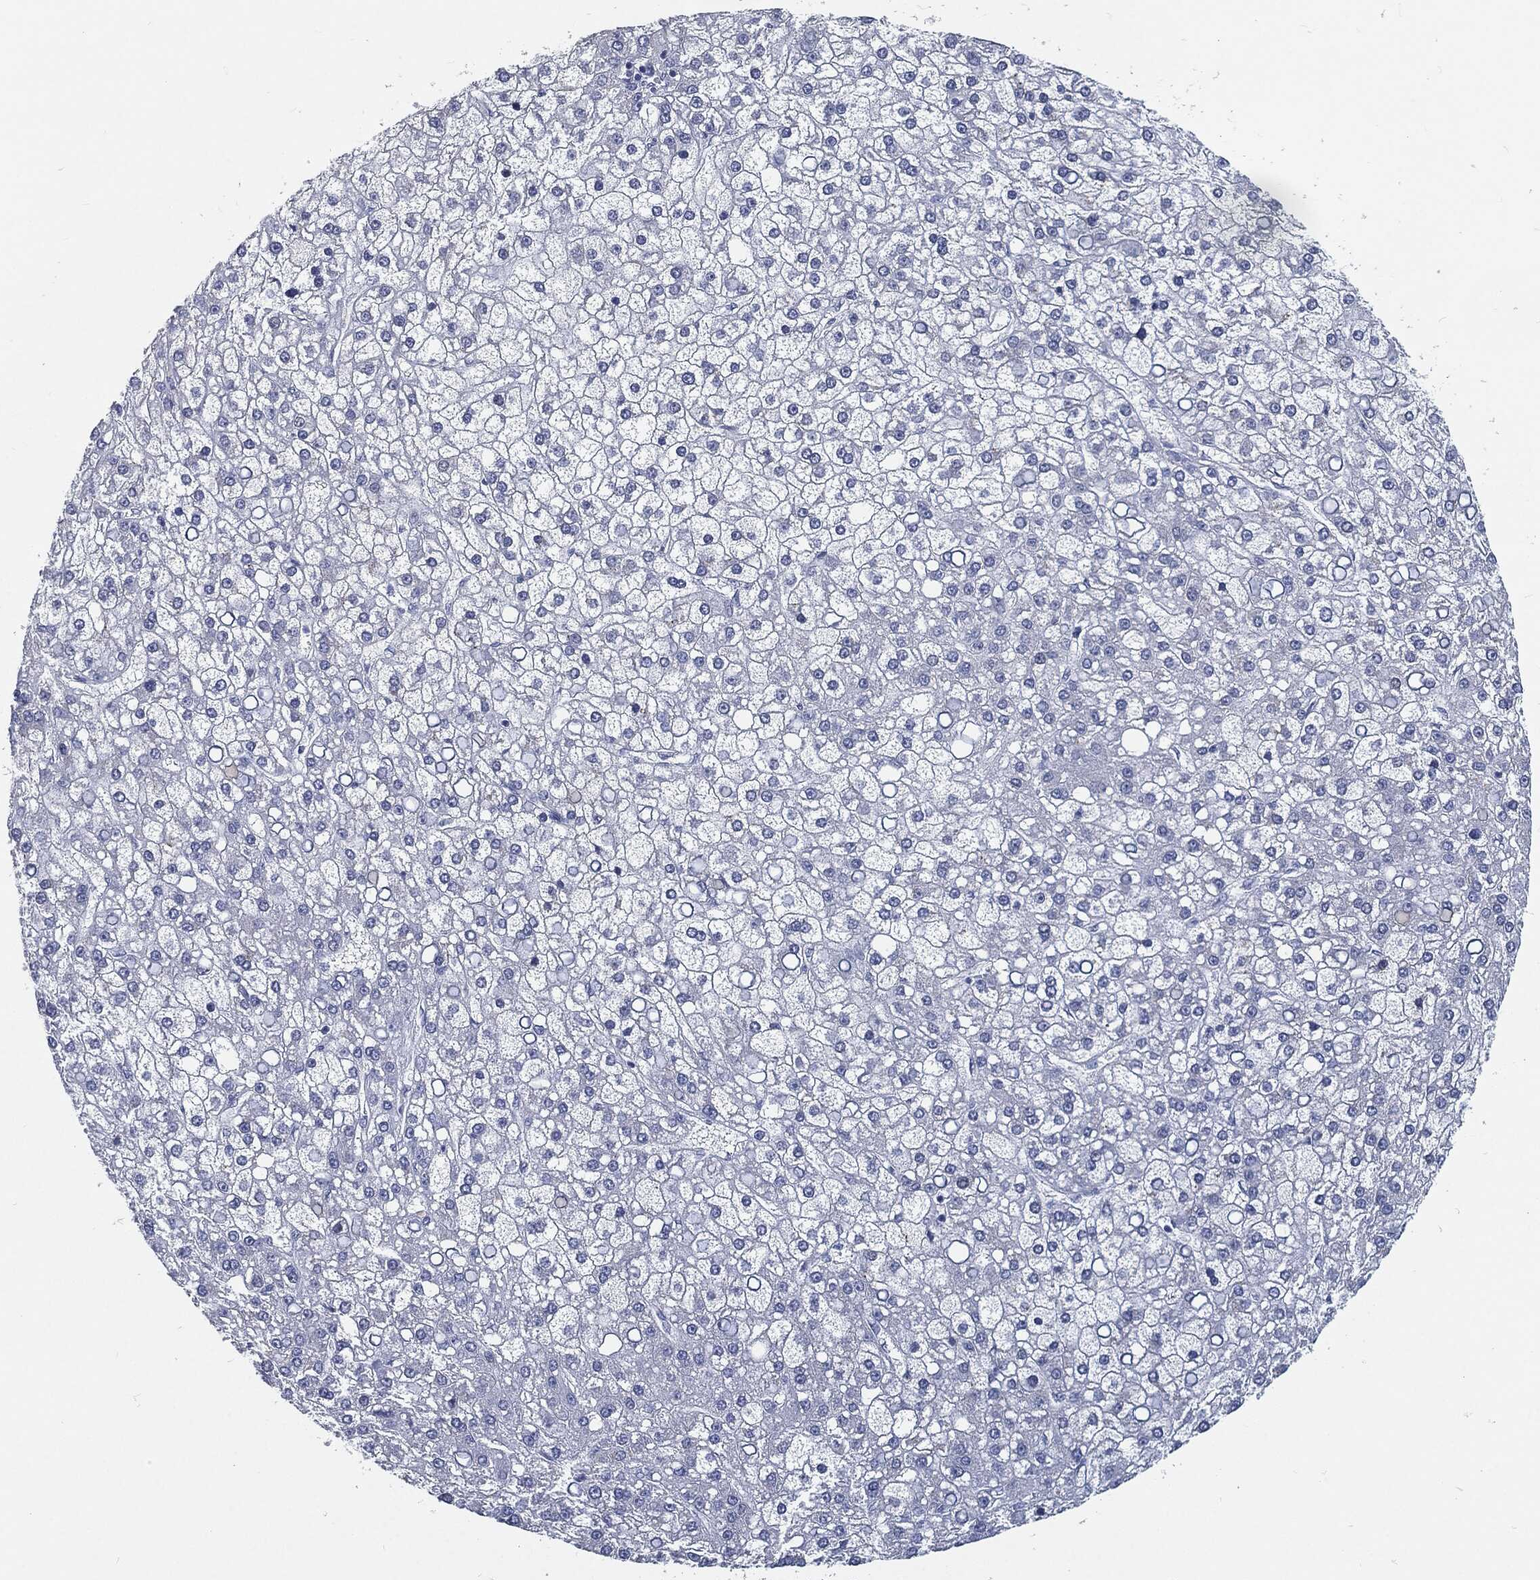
{"staining": {"intensity": "negative", "quantity": "none", "location": "none"}, "tissue": "liver cancer", "cell_type": "Tumor cells", "image_type": "cancer", "snomed": [{"axis": "morphology", "description": "Carcinoma, Hepatocellular, NOS"}, {"axis": "topography", "description": "Liver"}], "caption": "DAB (3,3'-diaminobenzidine) immunohistochemical staining of human liver cancer exhibits no significant positivity in tumor cells.", "gene": "MST1", "patient": {"sex": "male", "age": 67}}